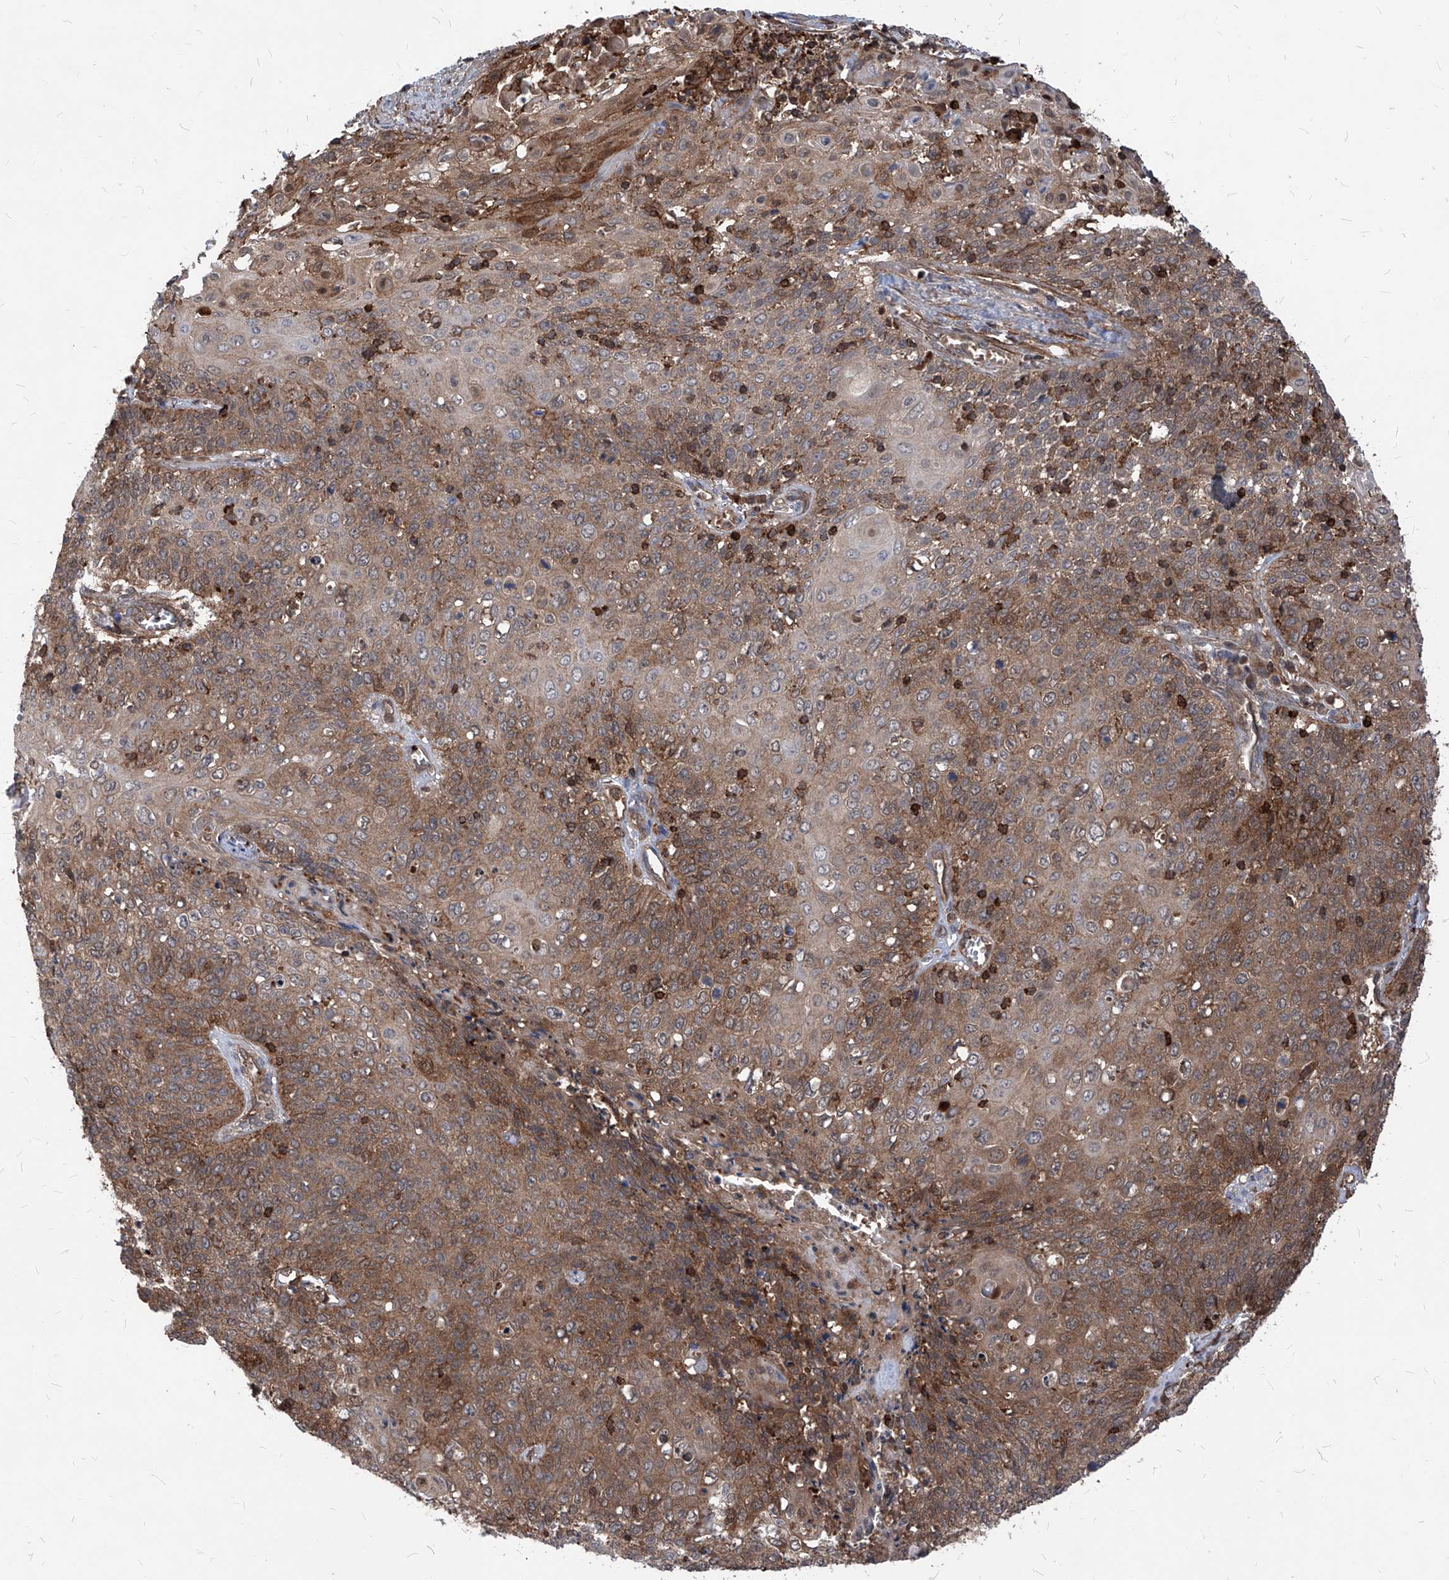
{"staining": {"intensity": "moderate", "quantity": "25%-75%", "location": "cytoplasmic/membranous"}, "tissue": "cervical cancer", "cell_type": "Tumor cells", "image_type": "cancer", "snomed": [{"axis": "morphology", "description": "Squamous cell carcinoma, NOS"}, {"axis": "topography", "description": "Cervix"}], "caption": "DAB immunohistochemical staining of human cervical squamous cell carcinoma reveals moderate cytoplasmic/membranous protein positivity in approximately 25%-75% of tumor cells.", "gene": "ABRACL", "patient": {"sex": "female", "age": 39}}